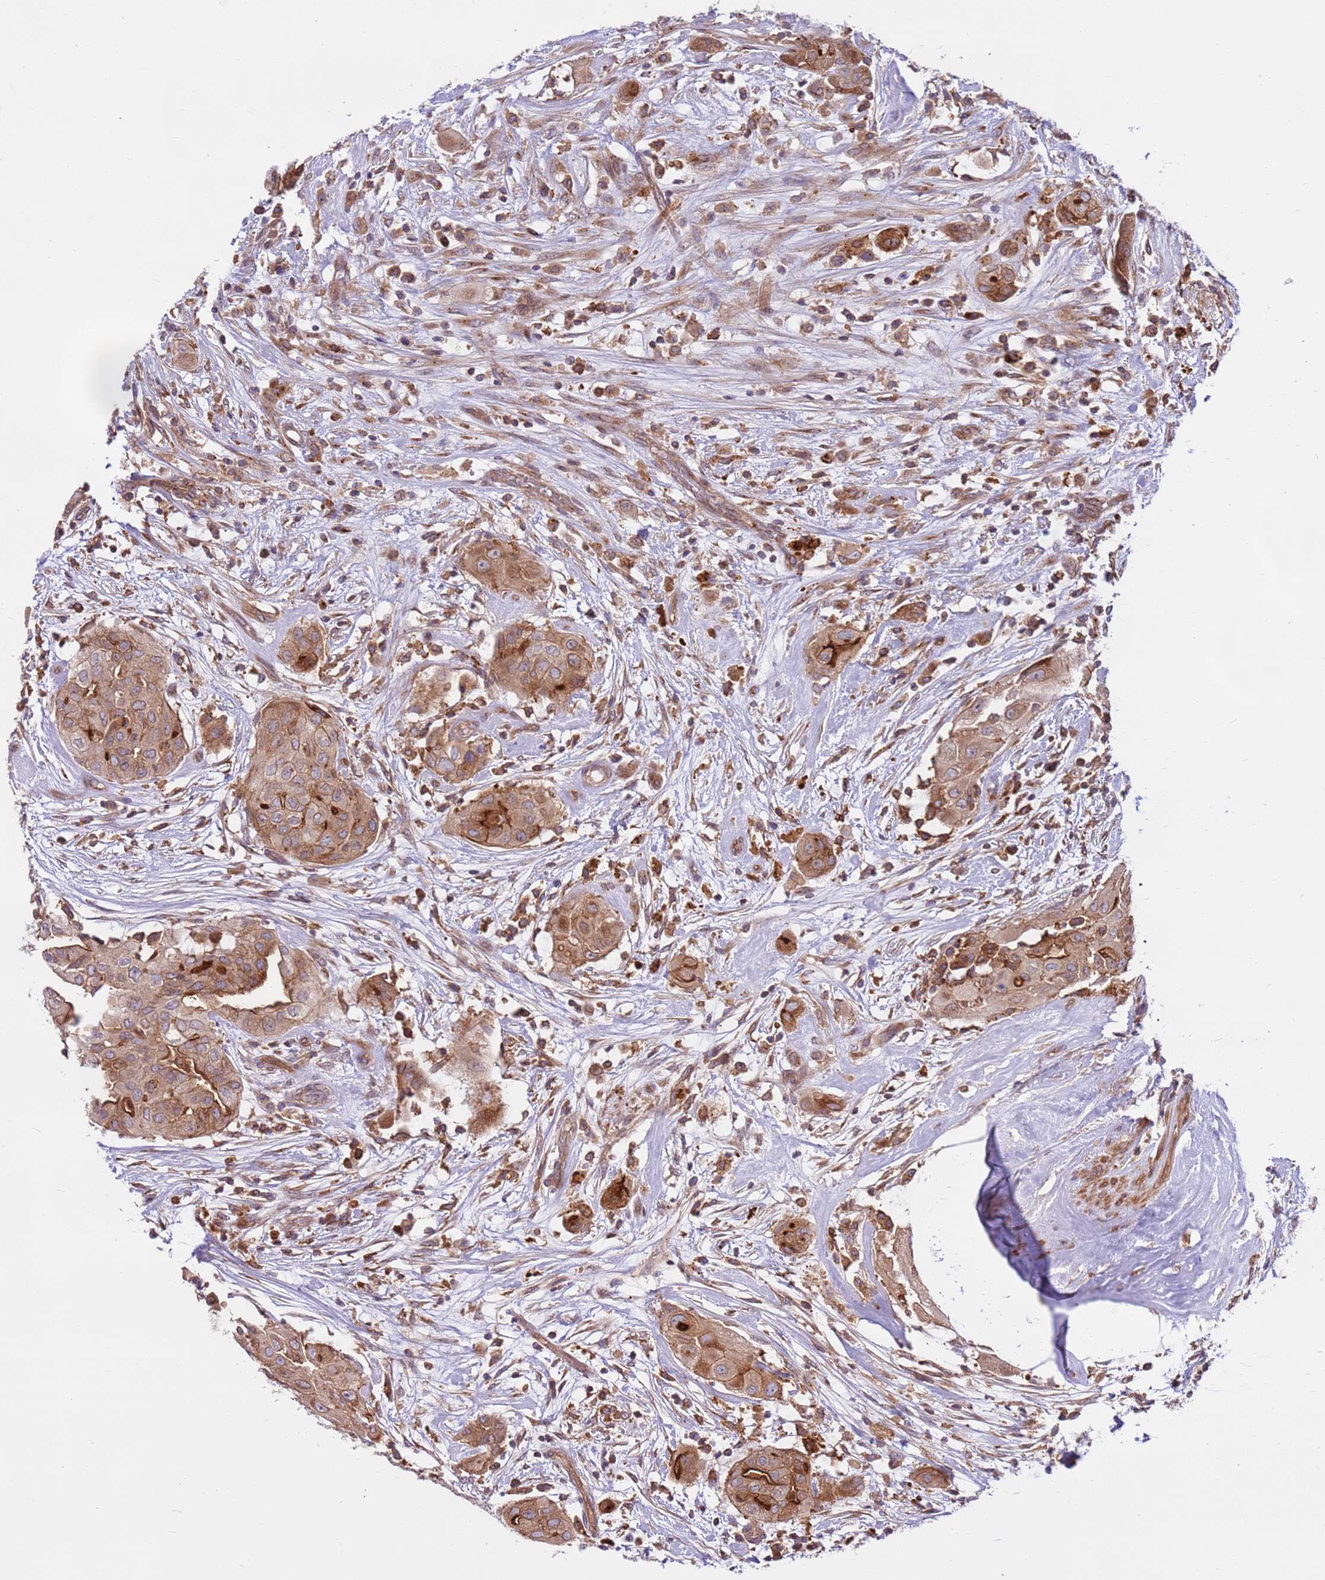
{"staining": {"intensity": "moderate", "quantity": ">75%", "location": "cytoplasmic/membranous"}, "tissue": "thyroid cancer", "cell_type": "Tumor cells", "image_type": "cancer", "snomed": [{"axis": "morphology", "description": "Papillary adenocarcinoma, NOS"}, {"axis": "topography", "description": "Thyroid gland"}], "caption": "Immunohistochemical staining of papillary adenocarcinoma (thyroid) reveals medium levels of moderate cytoplasmic/membranous staining in about >75% of tumor cells. (brown staining indicates protein expression, while blue staining denotes nuclei).", "gene": "DDX19B", "patient": {"sex": "female", "age": 59}}